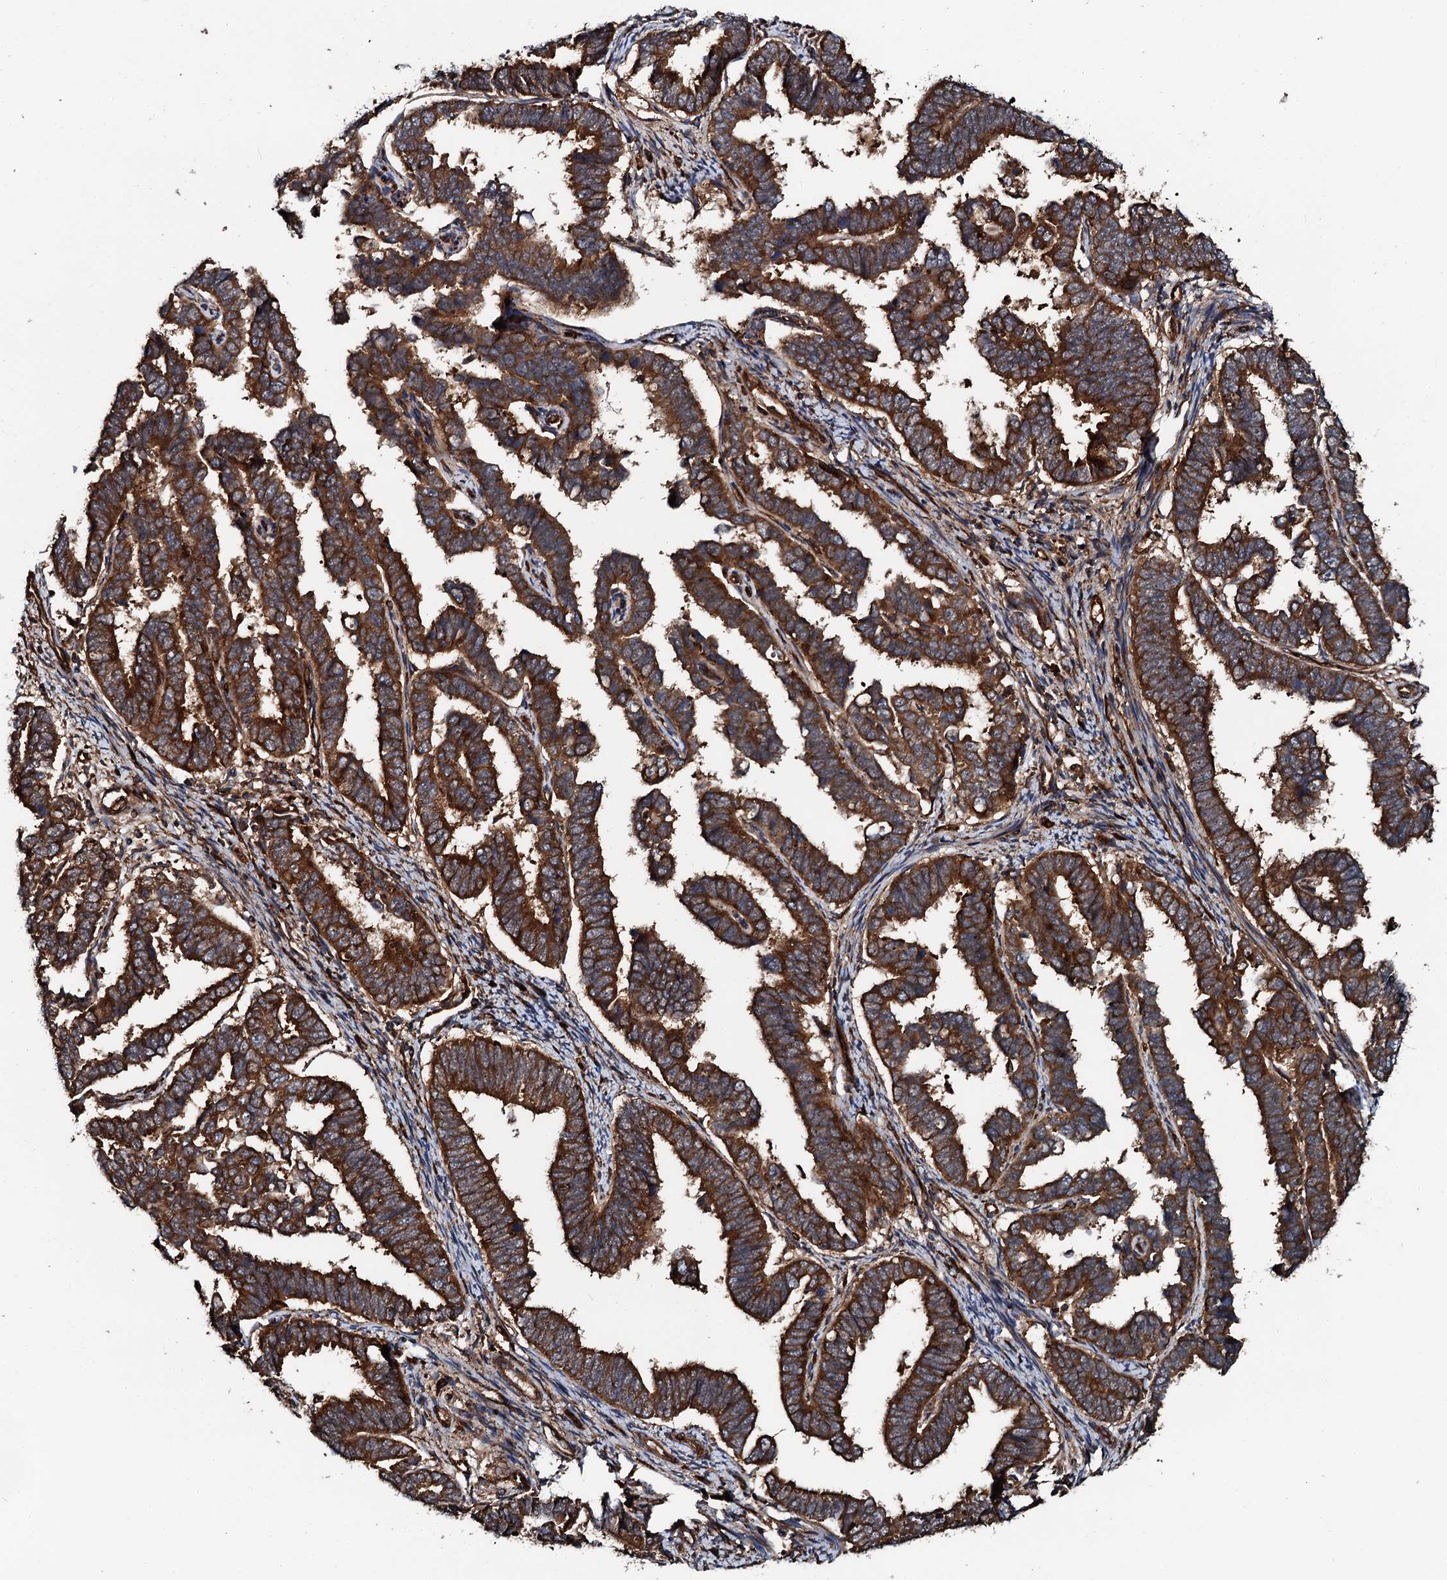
{"staining": {"intensity": "strong", "quantity": ">75%", "location": "cytoplasmic/membranous"}, "tissue": "endometrial cancer", "cell_type": "Tumor cells", "image_type": "cancer", "snomed": [{"axis": "morphology", "description": "Adenocarcinoma, NOS"}, {"axis": "topography", "description": "Endometrium"}], "caption": "Immunohistochemistry (IHC) (DAB) staining of human endometrial cancer shows strong cytoplasmic/membranous protein positivity in about >75% of tumor cells.", "gene": "FLYWCH1", "patient": {"sex": "female", "age": 75}}